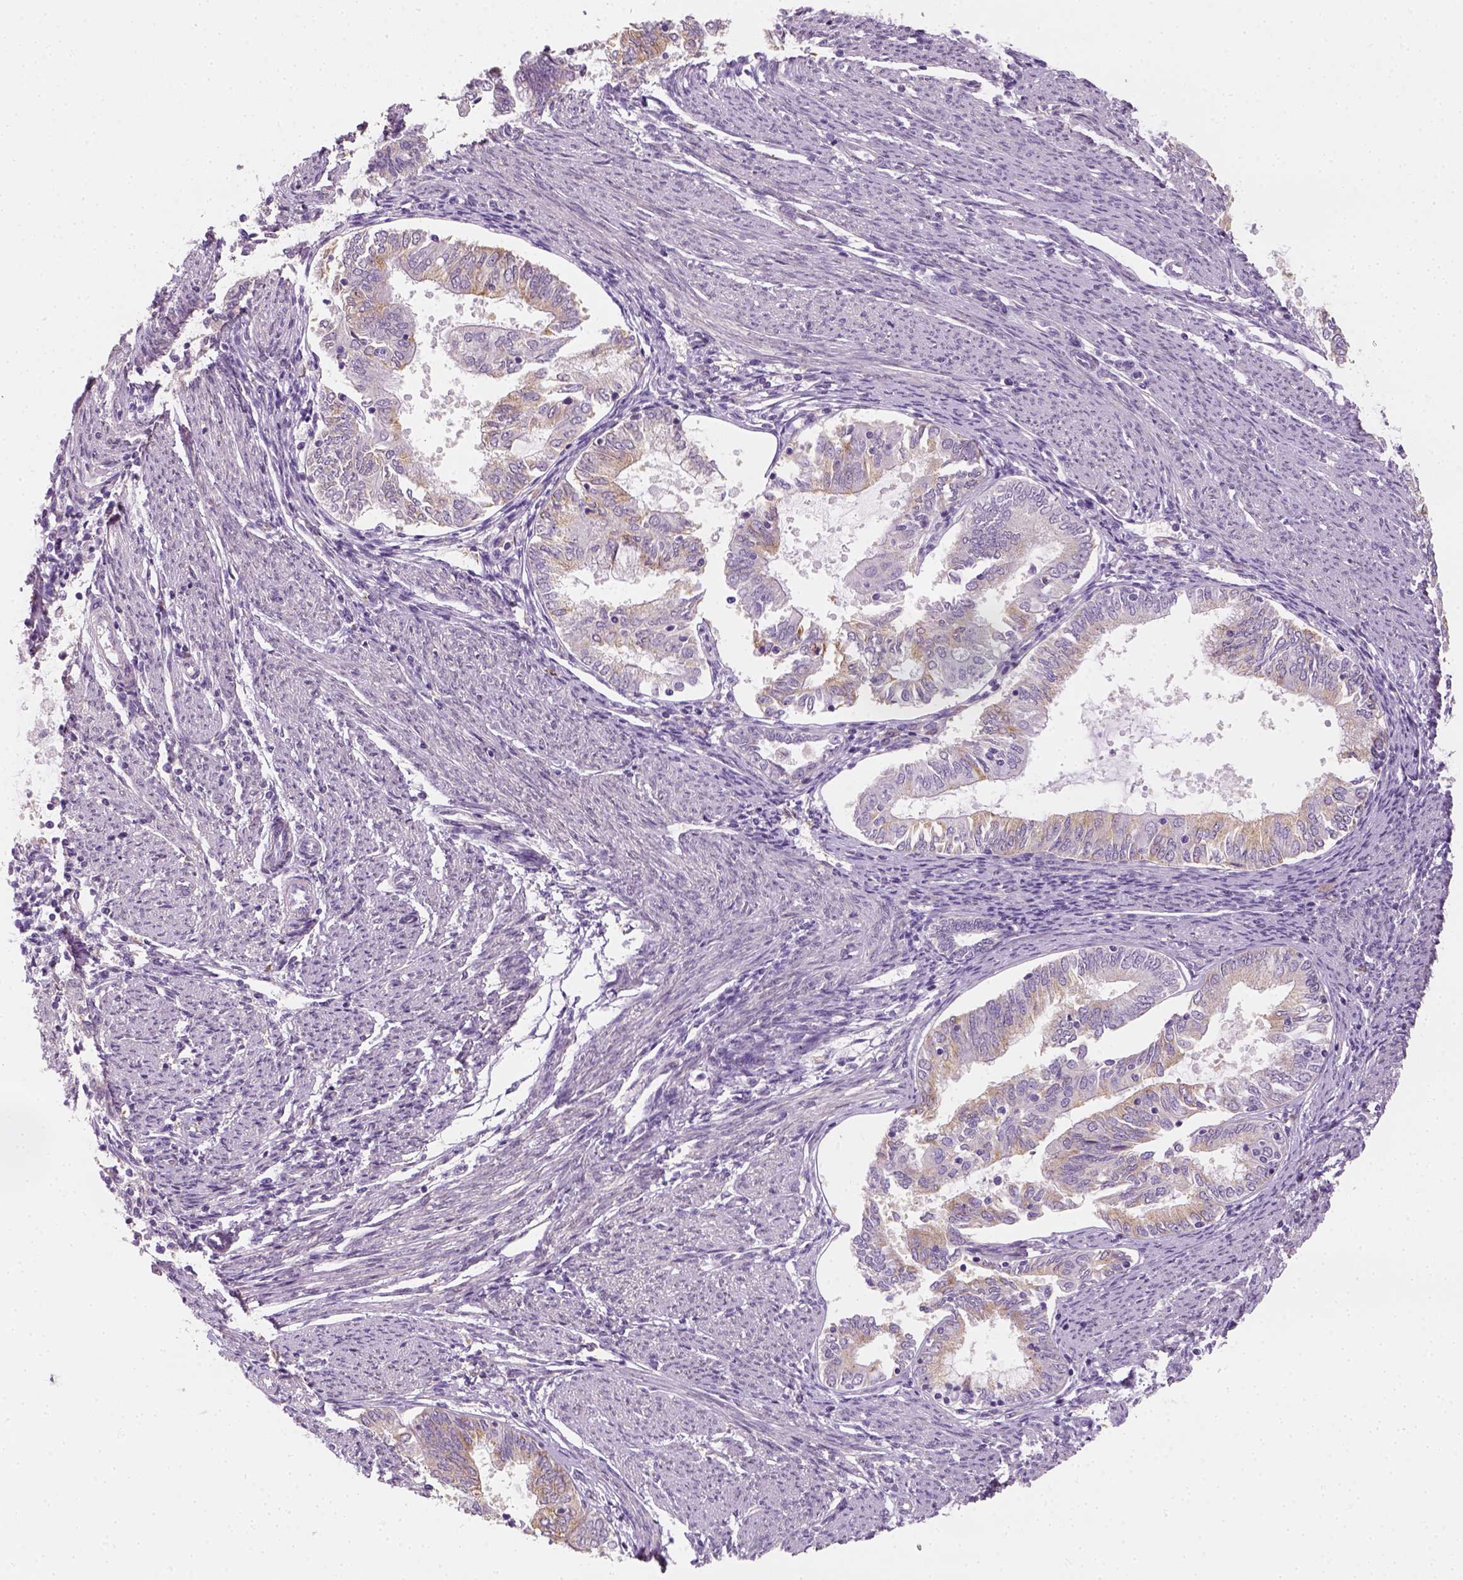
{"staining": {"intensity": "negative", "quantity": "none", "location": "none"}, "tissue": "endometrial cancer", "cell_type": "Tumor cells", "image_type": "cancer", "snomed": [{"axis": "morphology", "description": "Adenocarcinoma, NOS"}, {"axis": "topography", "description": "Endometrium"}], "caption": "Immunohistochemistry (IHC) of endometrial adenocarcinoma displays no staining in tumor cells.", "gene": "FAM163B", "patient": {"sex": "female", "age": 79}}